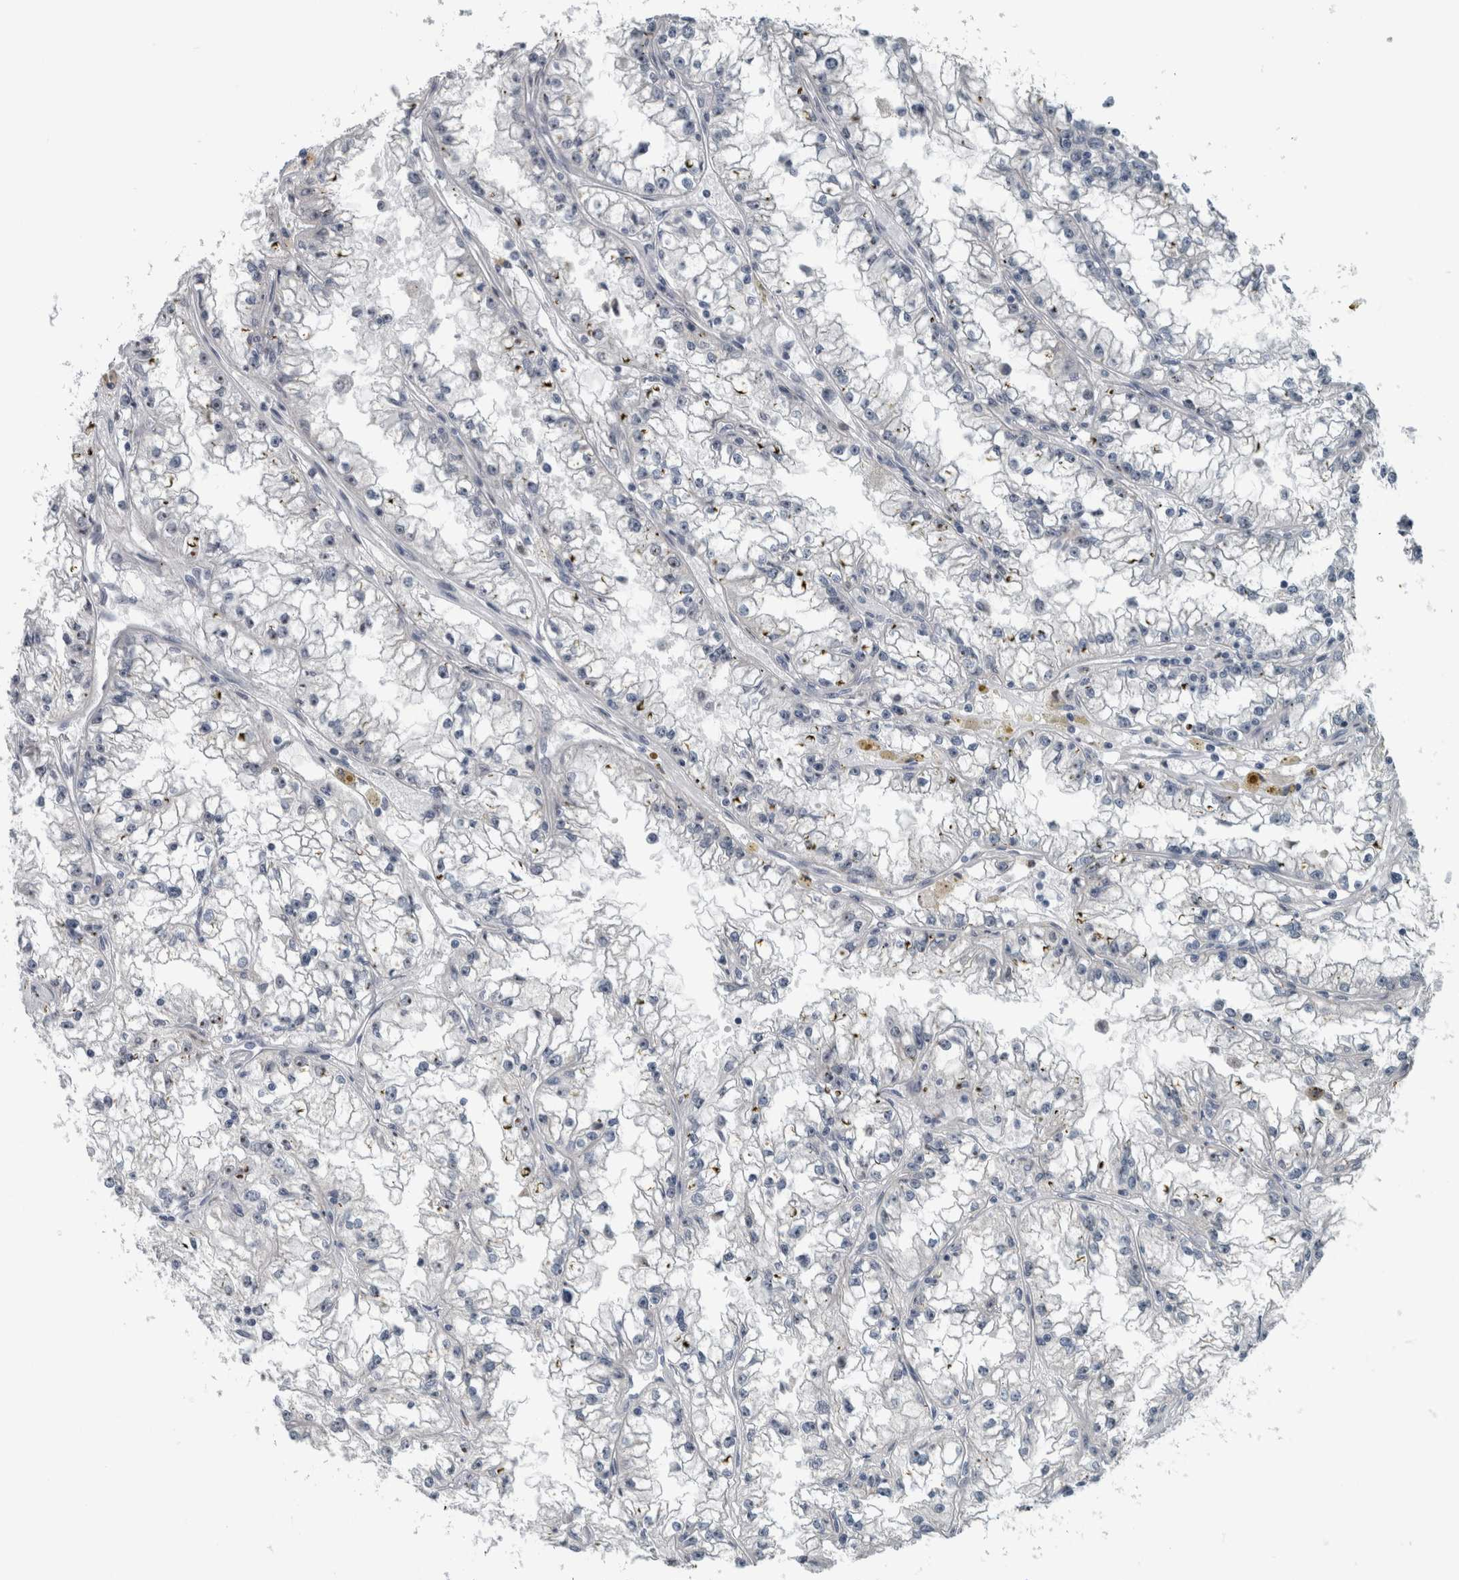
{"staining": {"intensity": "negative", "quantity": "none", "location": "none"}, "tissue": "renal cancer", "cell_type": "Tumor cells", "image_type": "cancer", "snomed": [{"axis": "morphology", "description": "Adenocarcinoma, NOS"}, {"axis": "topography", "description": "Kidney"}], "caption": "DAB immunohistochemical staining of renal cancer (adenocarcinoma) displays no significant positivity in tumor cells. (Brightfield microscopy of DAB (3,3'-diaminobenzidine) immunohistochemistry (IHC) at high magnification).", "gene": "UTP6", "patient": {"sex": "male", "age": 56}}